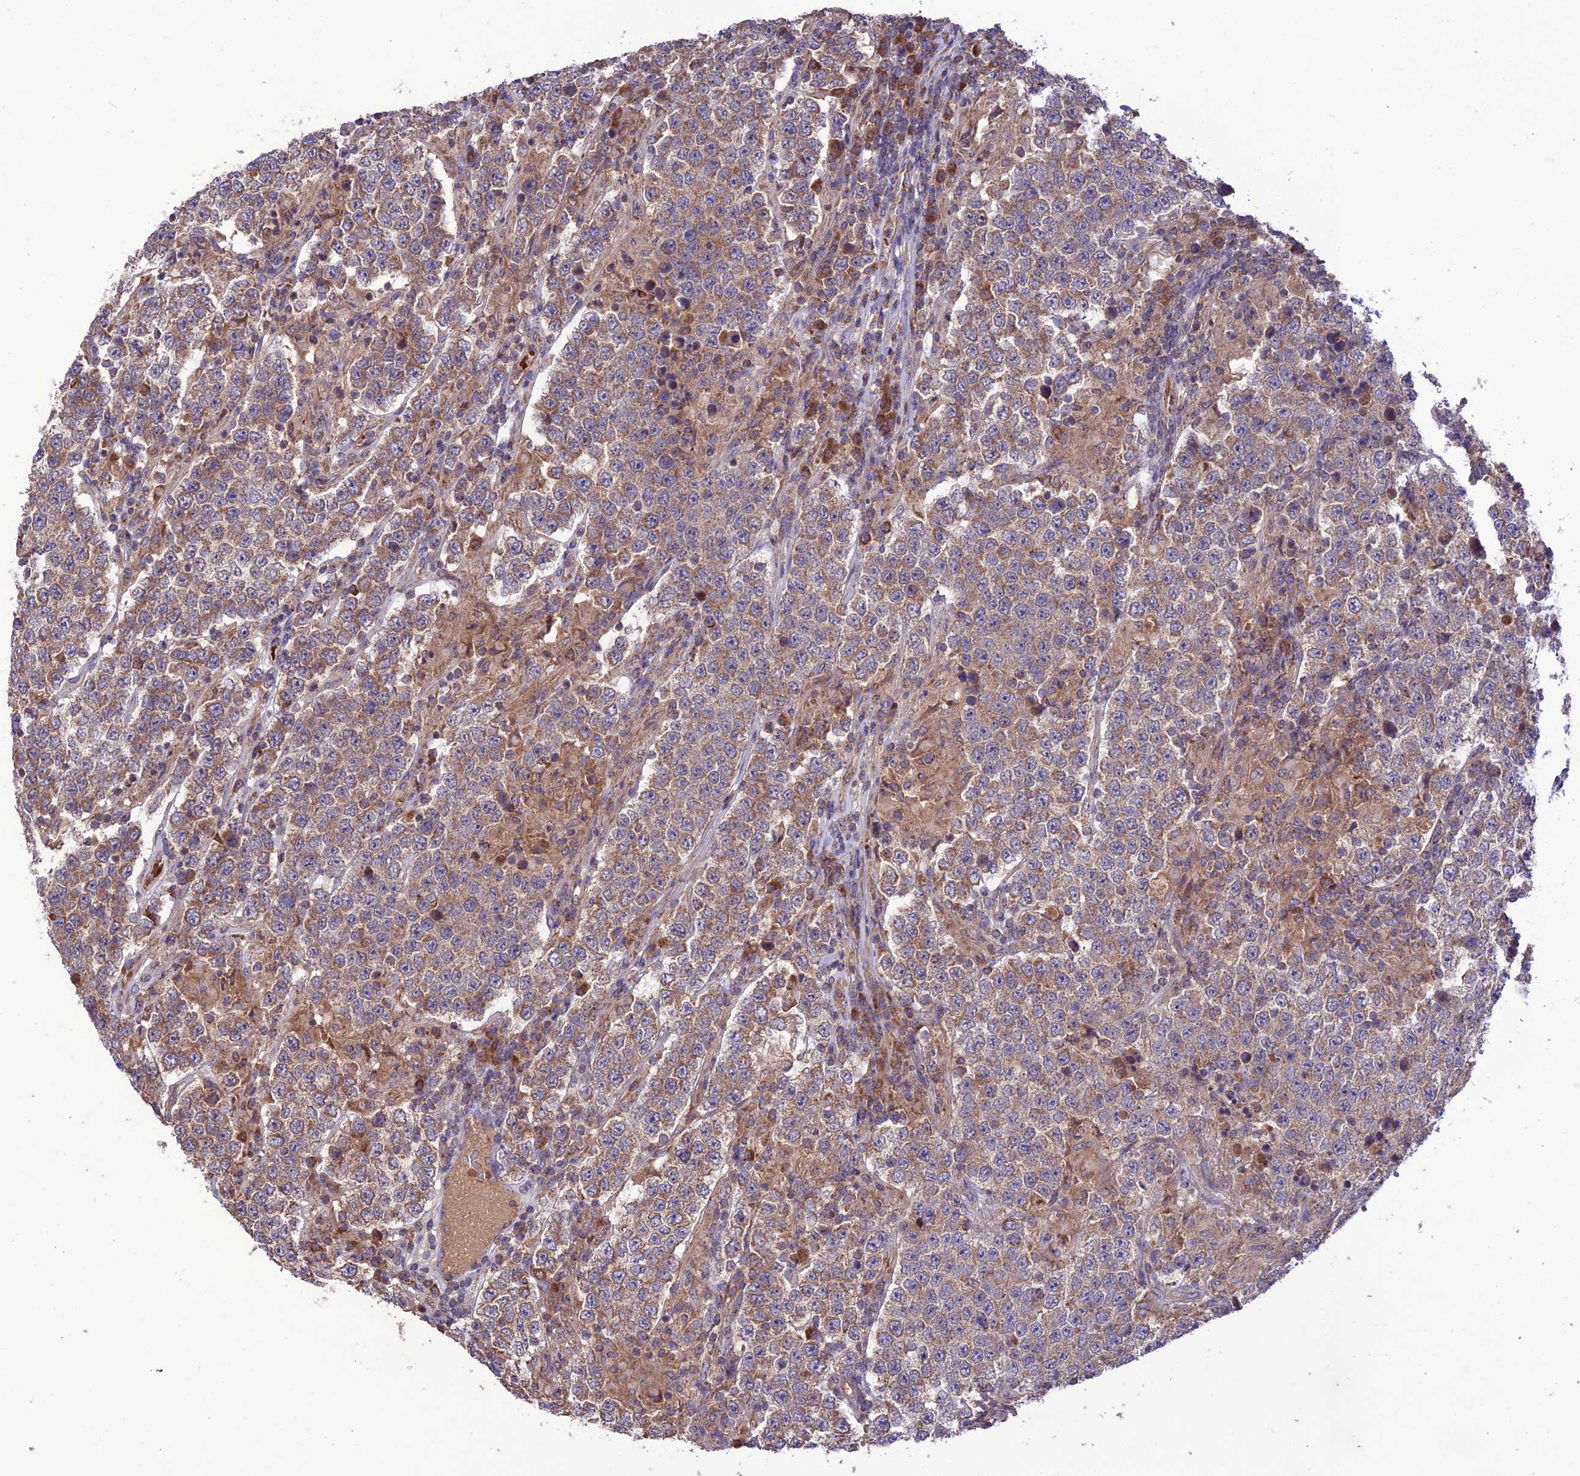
{"staining": {"intensity": "moderate", "quantity": "25%-75%", "location": "cytoplasmic/membranous"}, "tissue": "testis cancer", "cell_type": "Tumor cells", "image_type": "cancer", "snomed": [{"axis": "morphology", "description": "Normal tissue, NOS"}, {"axis": "morphology", "description": "Urothelial carcinoma, High grade"}, {"axis": "morphology", "description": "Seminoma, NOS"}, {"axis": "morphology", "description": "Carcinoma, Embryonal, NOS"}, {"axis": "topography", "description": "Urinary bladder"}, {"axis": "topography", "description": "Testis"}], "caption": "This is an image of immunohistochemistry (IHC) staining of testis embryonal carcinoma, which shows moderate staining in the cytoplasmic/membranous of tumor cells.", "gene": "NDUFAF1", "patient": {"sex": "male", "age": 41}}